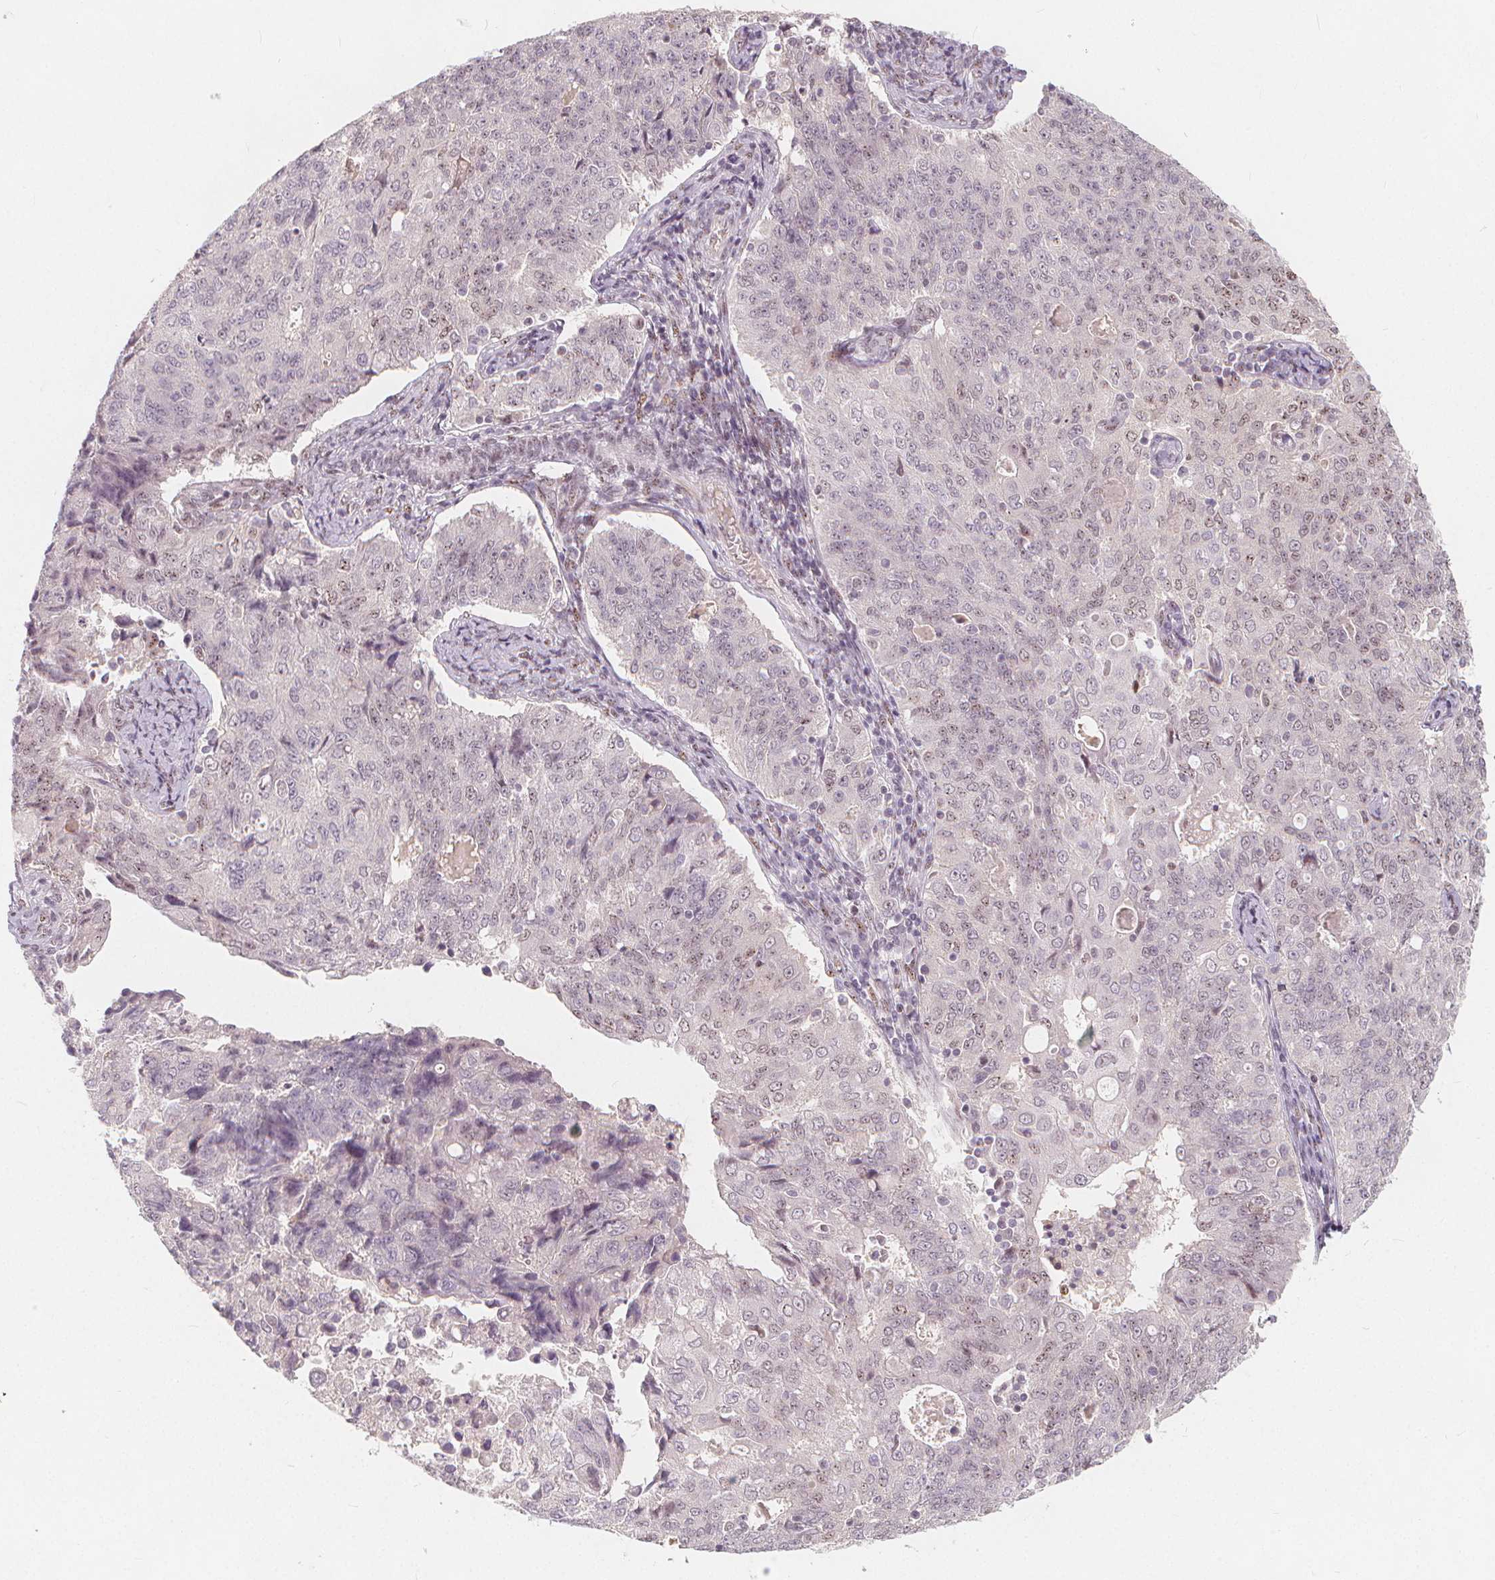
{"staining": {"intensity": "negative", "quantity": "none", "location": "none"}, "tissue": "endometrial cancer", "cell_type": "Tumor cells", "image_type": "cancer", "snomed": [{"axis": "morphology", "description": "Adenocarcinoma, NOS"}, {"axis": "topography", "description": "Endometrium"}], "caption": "Image shows no significant protein expression in tumor cells of adenocarcinoma (endometrial).", "gene": "DRC3", "patient": {"sex": "female", "age": 43}}